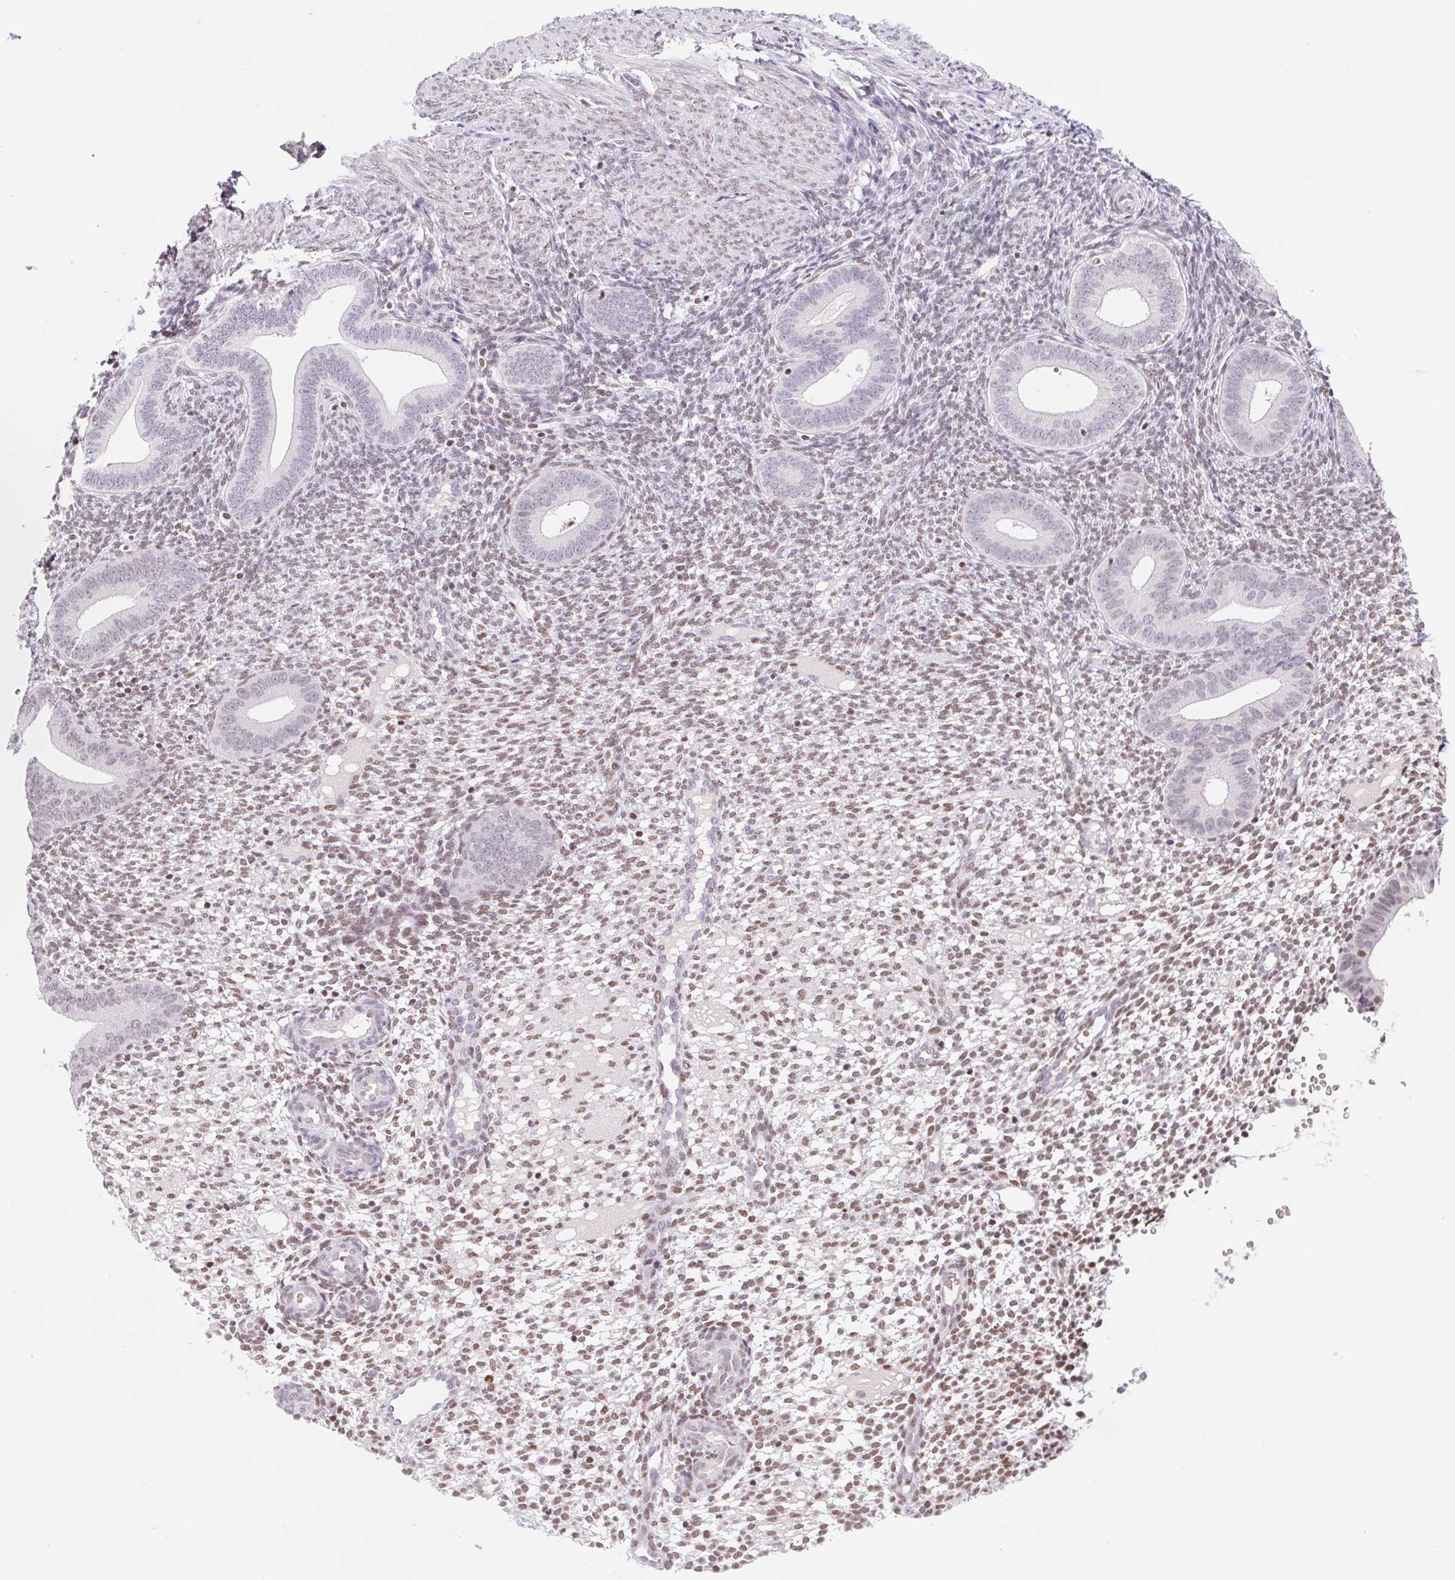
{"staining": {"intensity": "moderate", "quantity": "25%-75%", "location": "nuclear"}, "tissue": "endometrium", "cell_type": "Cells in endometrial stroma", "image_type": "normal", "snomed": [{"axis": "morphology", "description": "Normal tissue, NOS"}, {"axis": "topography", "description": "Endometrium"}], "caption": "The histopathology image shows immunohistochemical staining of normal endometrium. There is moderate nuclear staining is identified in approximately 25%-75% of cells in endometrial stroma. Ihc stains the protein of interest in brown and the nuclei are stained blue.", "gene": "TRERF1", "patient": {"sex": "female", "age": 40}}